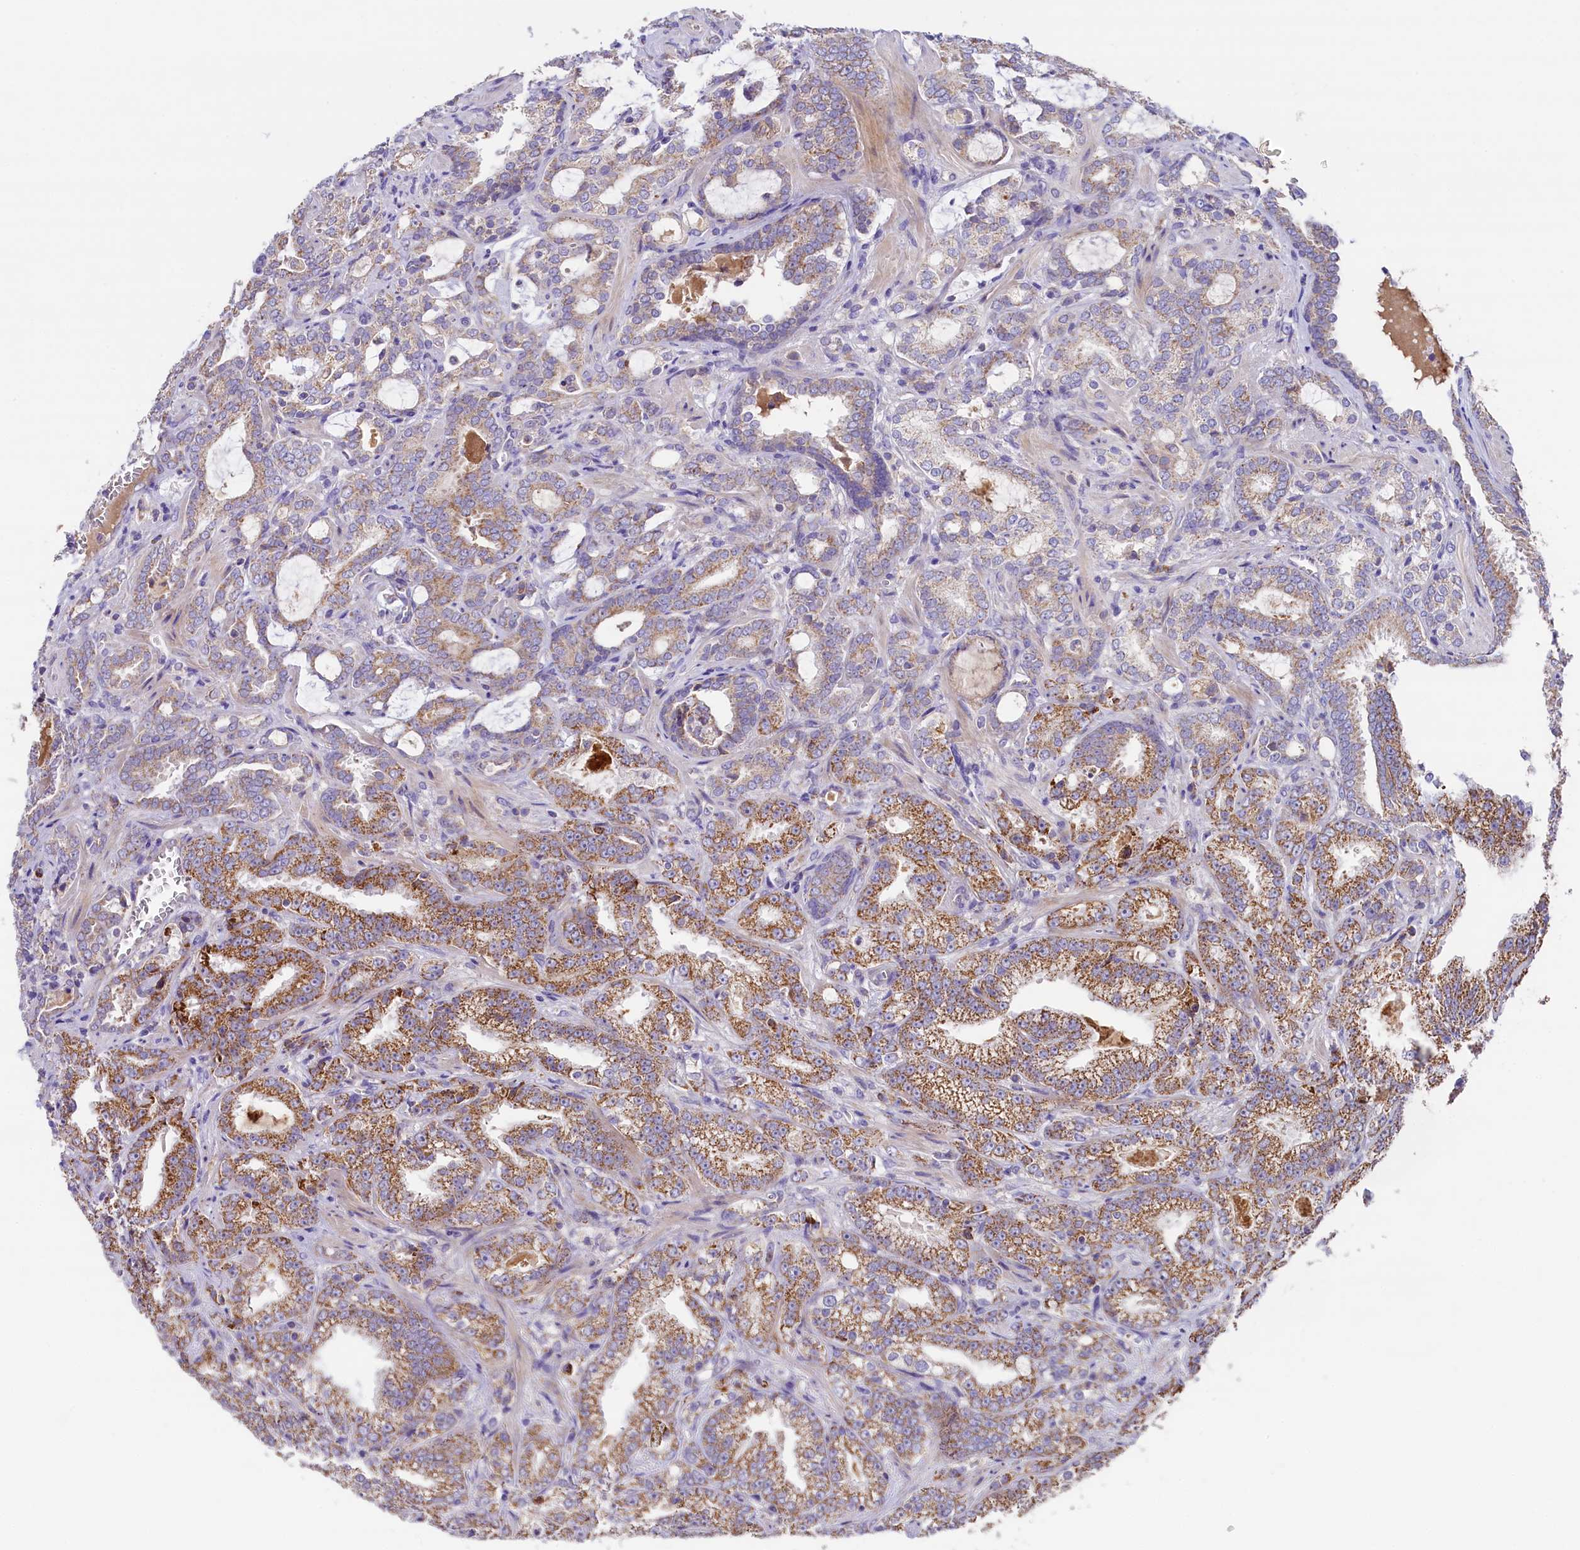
{"staining": {"intensity": "moderate", "quantity": ">75%", "location": "cytoplasmic/membranous"}, "tissue": "prostate cancer", "cell_type": "Tumor cells", "image_type": "cancer", "snomed": [{"axis": "morphology", "description": "Adenocarcinoma, High grade"}, {"axis": "topography", "description": "Prostate and seminal vesicle, NOS"}], "caption": "Moderate cytoplasmic/membranous positivity is present in about >75% of tumor cells in prostate cancer (high-grade adenocarcinoma).", "gene": "PMPCB", "patient": {"sex": "male", "age": 67}}